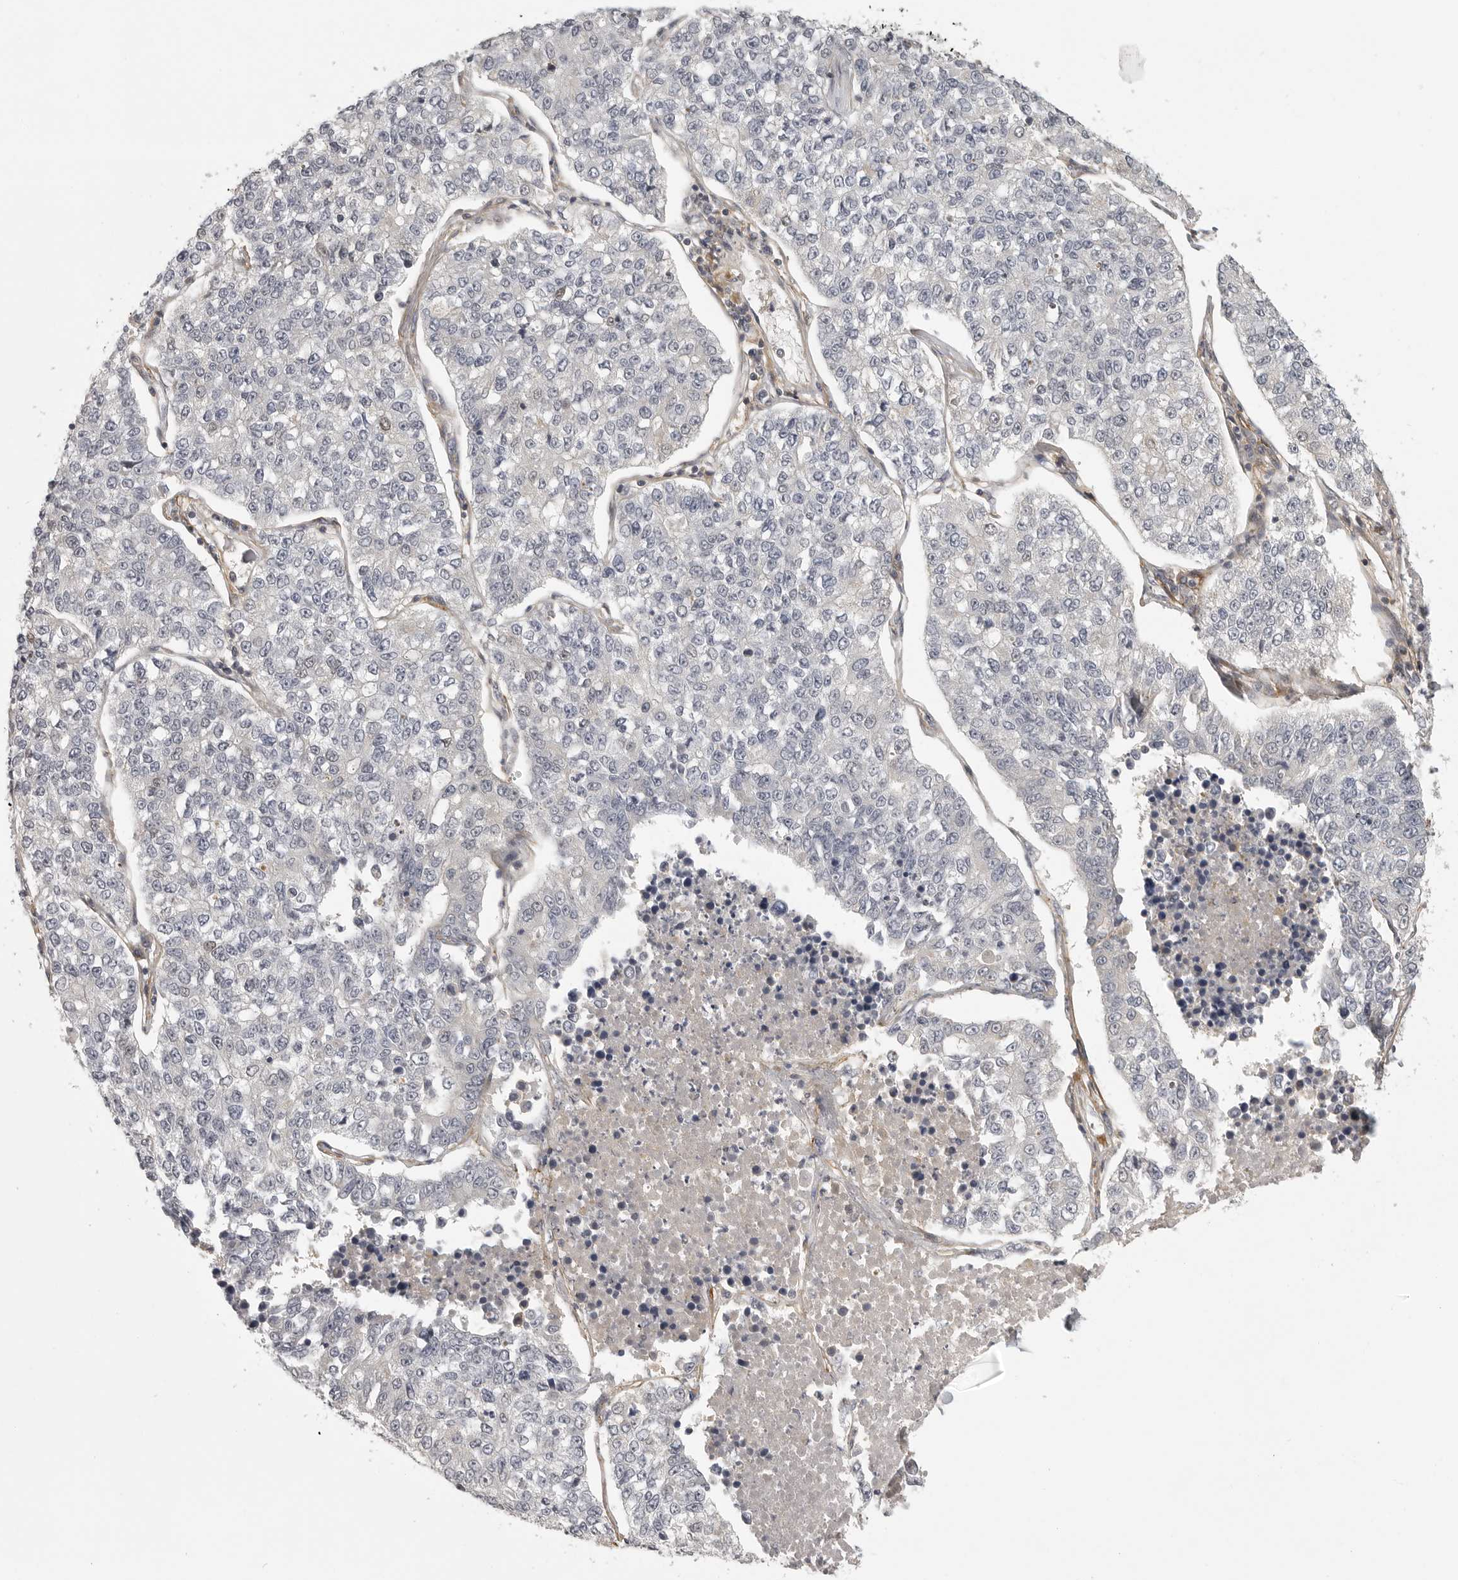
{"staining": {"intensity": "negative", "quantity": "none", "location": "none"}, "tissue": "lung cancer", "cell_type": "Tumor cells", "image_type": "cancer", "snomed": [{"axis": "morphology", "description": "Adenocarcinoma, NOS"}, {"axis": "topography", "description": "Lung"}], "caption": "Tumor cells are negative for brown protein staining in lung adenocarcinoma.", "gene": "UROD", "patient": {"sex": "male", "age": 49}}